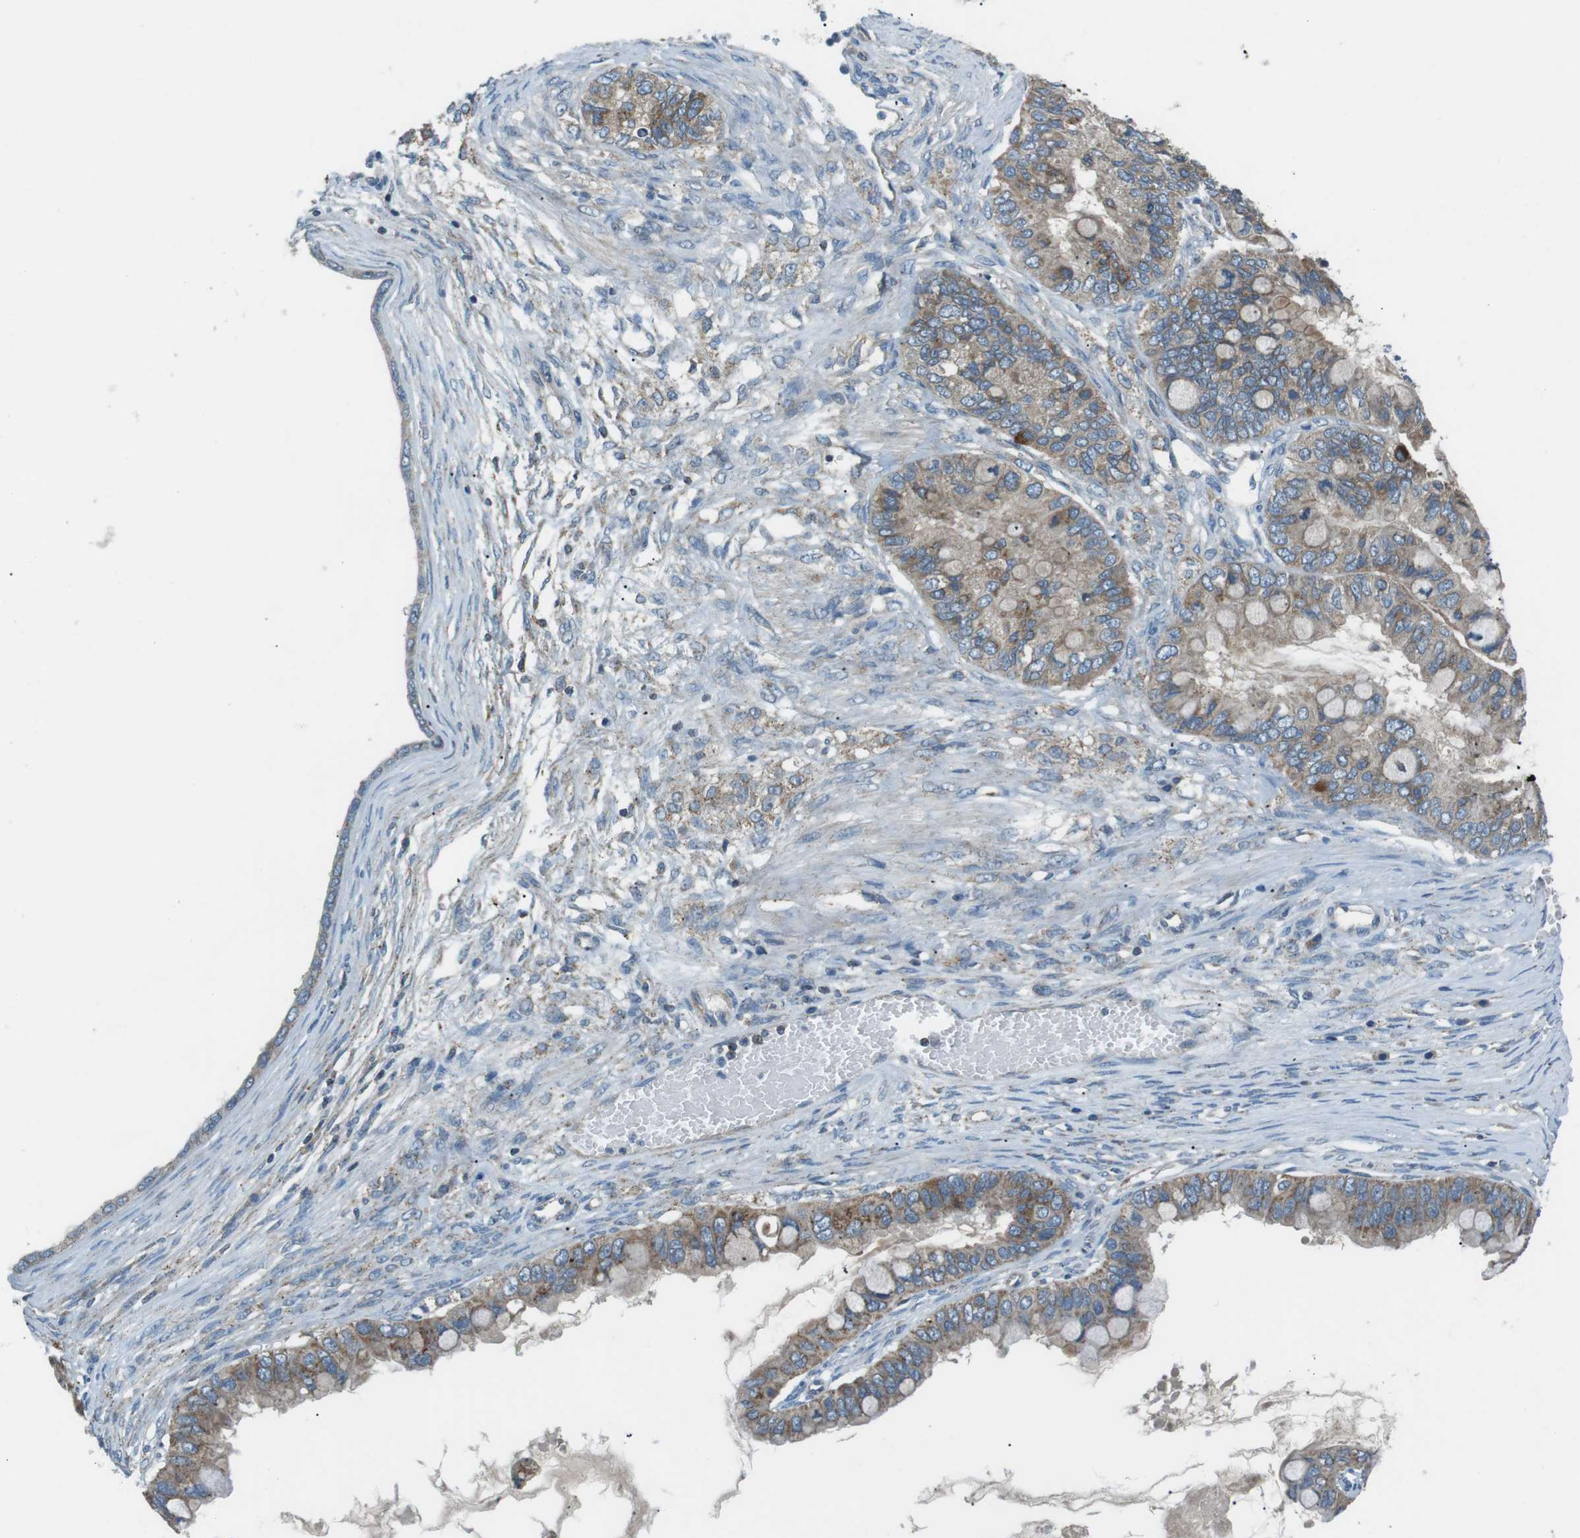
{"staining": {"intensity": "weak", "quantity": ">75%", "location": "cytoplasmic/membranous"}, "tissue": "ovarian cancer", "cell_type": "Tumor cells", "image_type": "cancer", "snomed": [{"axis": "morphology", "description": "Cystadenocarcinoma, mucinous, NOS"}, {"axis": "topography", "description": "Ovary"}], "caption": "Brown immunohistochemical staining in ovarian mucinous cystadenocarcinoma exhibits weak cytoplasmic/membranous expression in about >75% of tumor cells.", "gene": "FAM3B", "patient": {"sex": "female", "age": 80}}